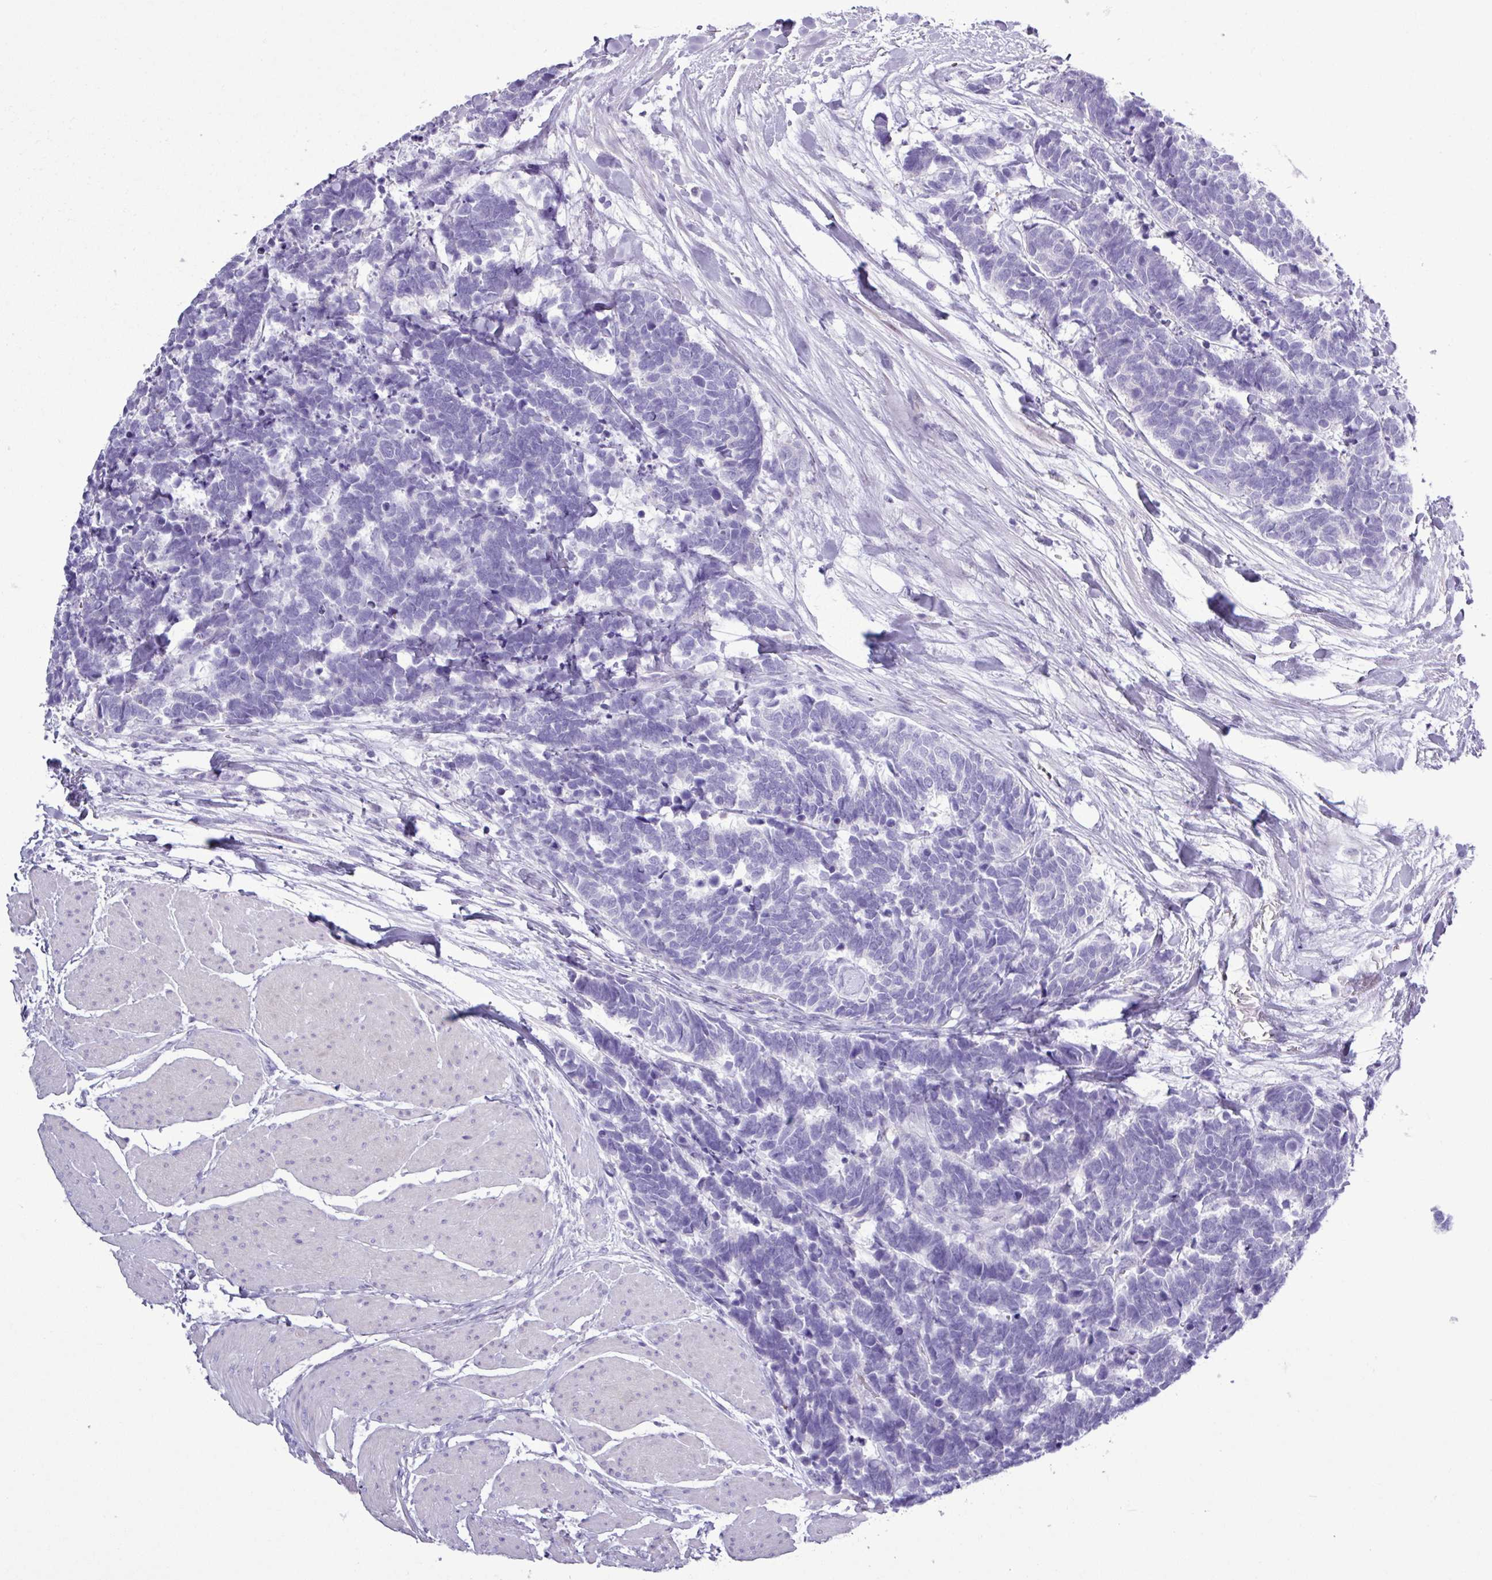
{"staining": {"intensity": "negative", "quantity": "none", "location": "none"}, "tissue": "carcinoid", "cell_type": "Tumor cells", "image_type": "cancer", "snomed": [{"axis": "morphology", "description": "Carcinoma, NOS"}, {"axis": "morphology", "description": "Carcinoid, malignant, NOS"}, {"axis": "topography", "description": "Urinary bladder"}], "caption": "An image of carcinoid stained for a protein demonstrates no brown staining in tumor cells.", "gene": "ALDH3A1", "patient": {"sex": "male", "age": 57}}